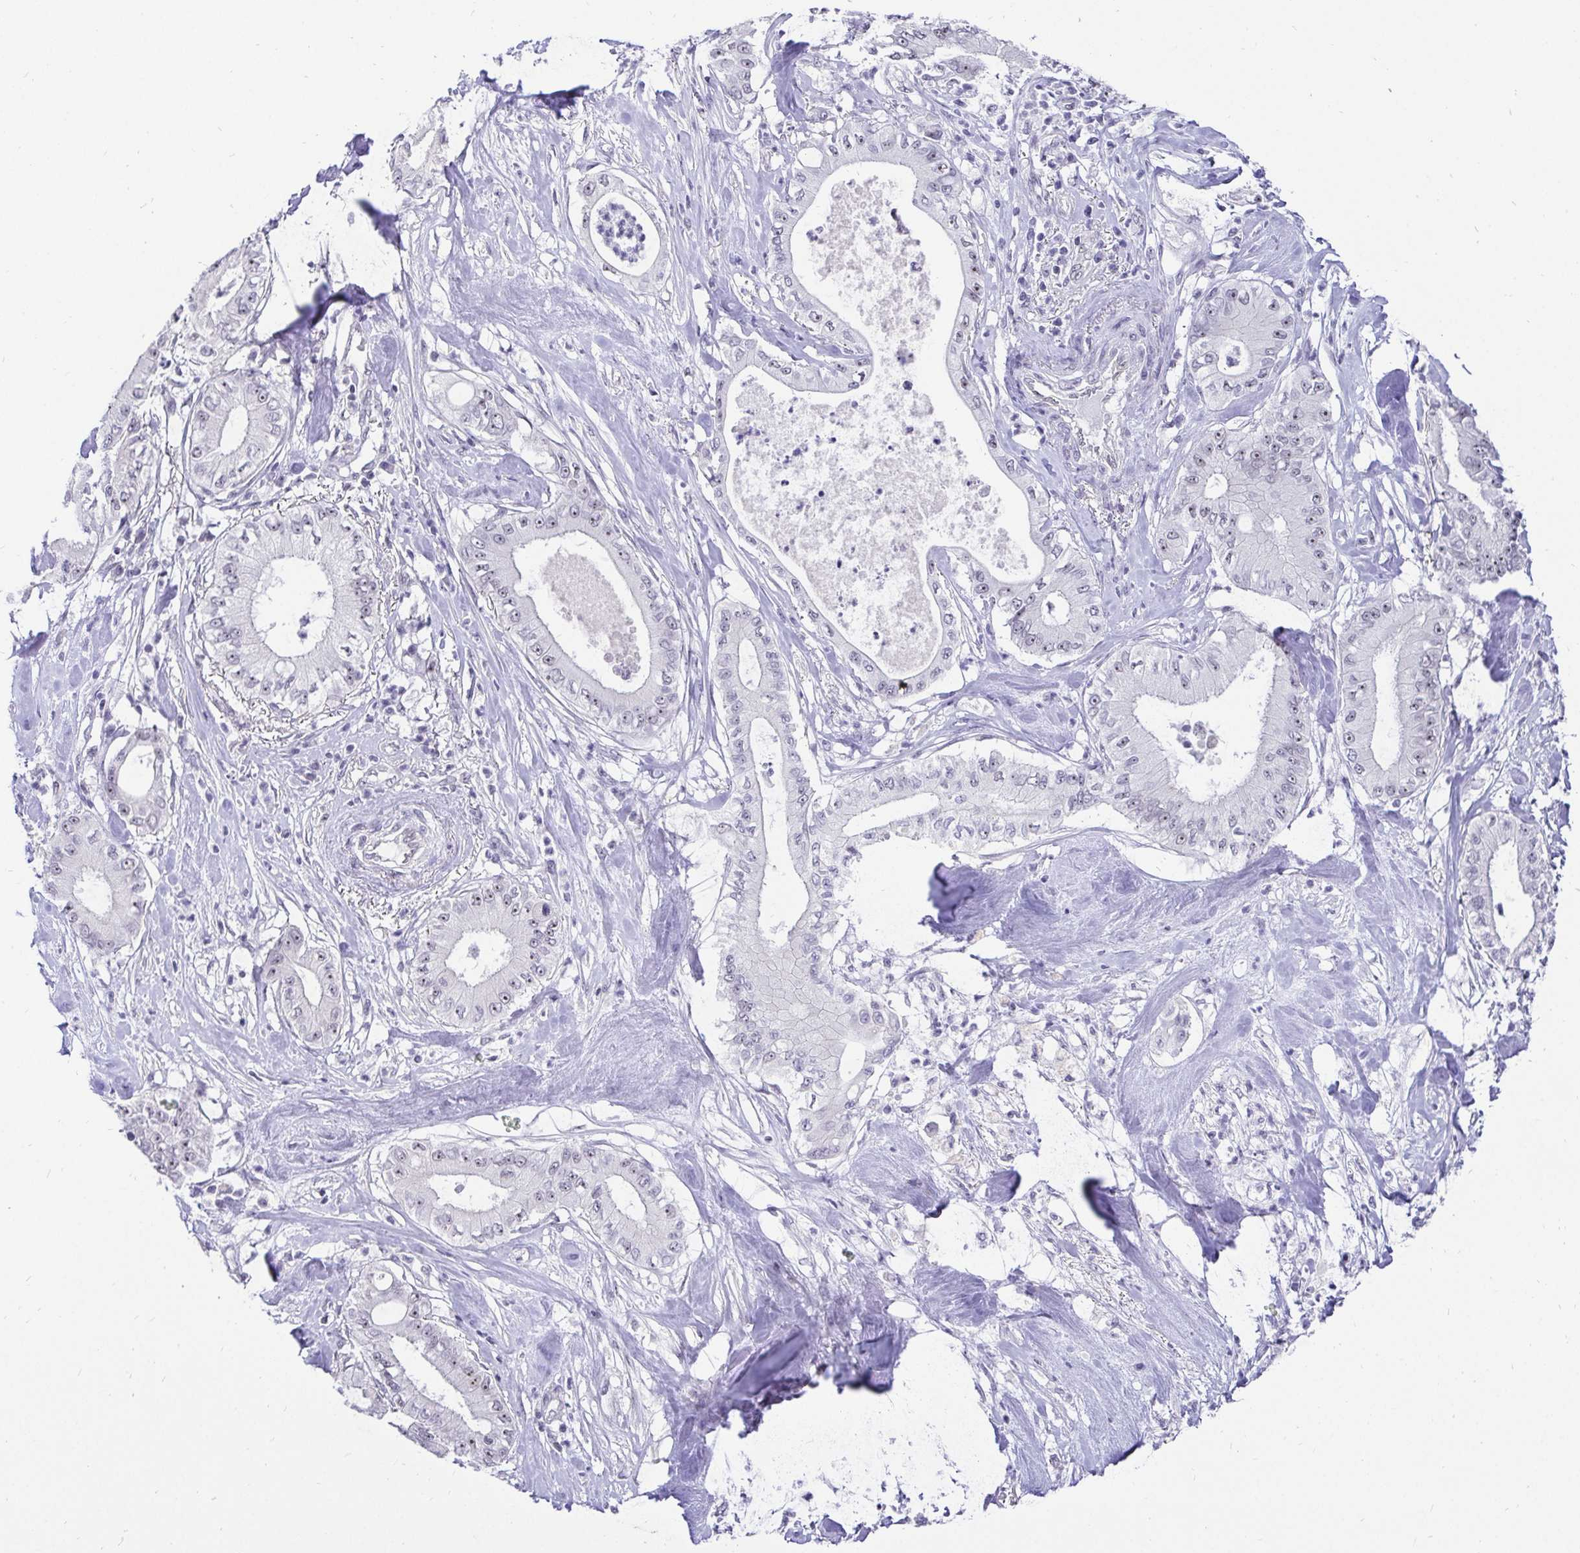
{"staining": {"intensity": "negative", "quantity": "none", "location": "none"}, "tissue": "pancreatic cancer", "cell_type": "Tumor cells", "image_type": "cancer", "snomed": [{"axis": "morphology", "description": "Adenocarcinoma, NOS"}, {"axis": "topography", "description": "Pancreas"}], "caption": "Tumor cells show no significant staining in pancreatic cancer (adenocarcinoma).", "gene": "ZNF860", "patient": {"sex": "male", "age": 71}}